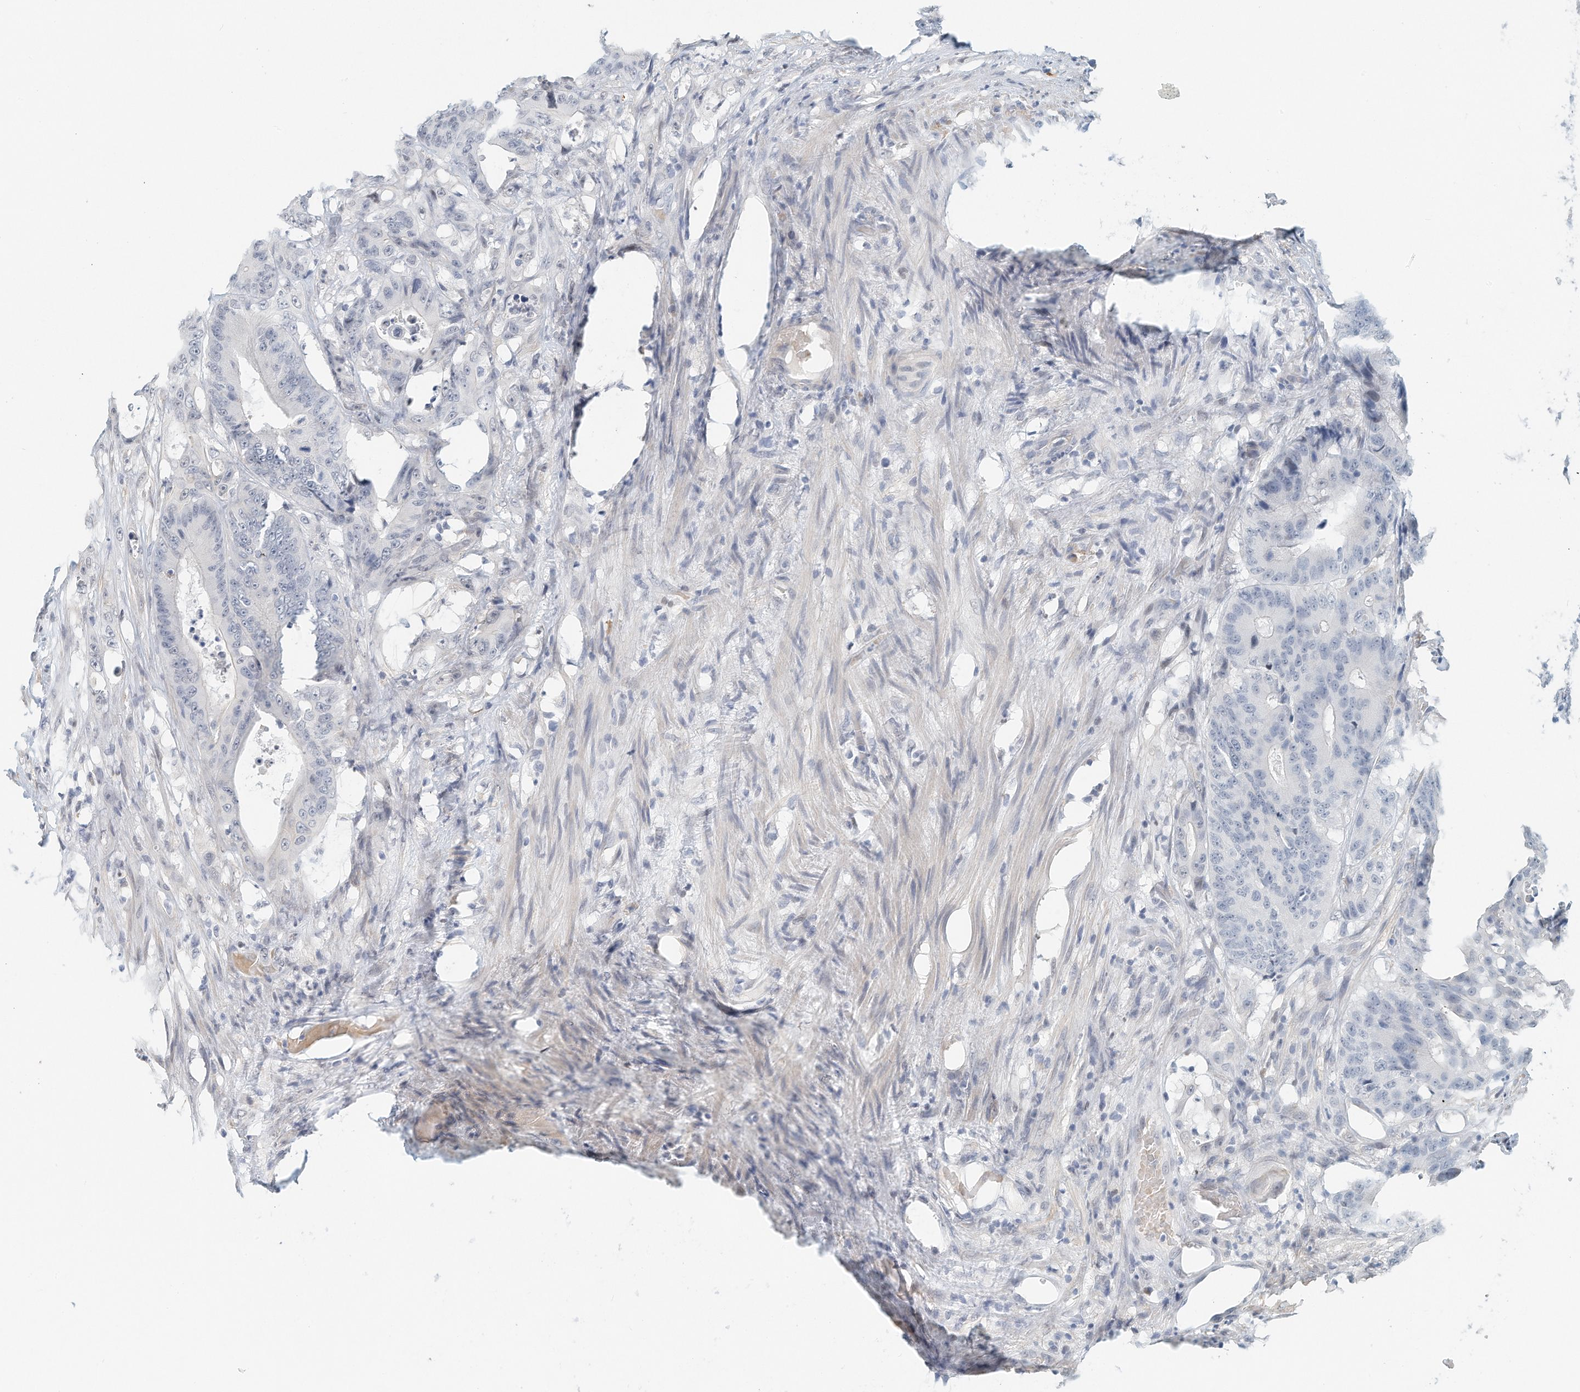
{"staining": {"intensity": "negative", "quantity": "none", "location": "none"}, "tissue": "colorectal cancer", "cell_type": "Tumor cells", "image_type": "cancer", "snomed": [{"axis": "morphology", "description": "Adenocarcinoma, NOS"}, {"axis": "topography", "description": "Colon"}], "caption": "A histopathology image of colorectal cancer (adenocarcinoma) stained for a protein reveals no brown staining in tumor cells.", "gene": "ARHGAP28", "patient": {"sex": "male", "age": 83}}